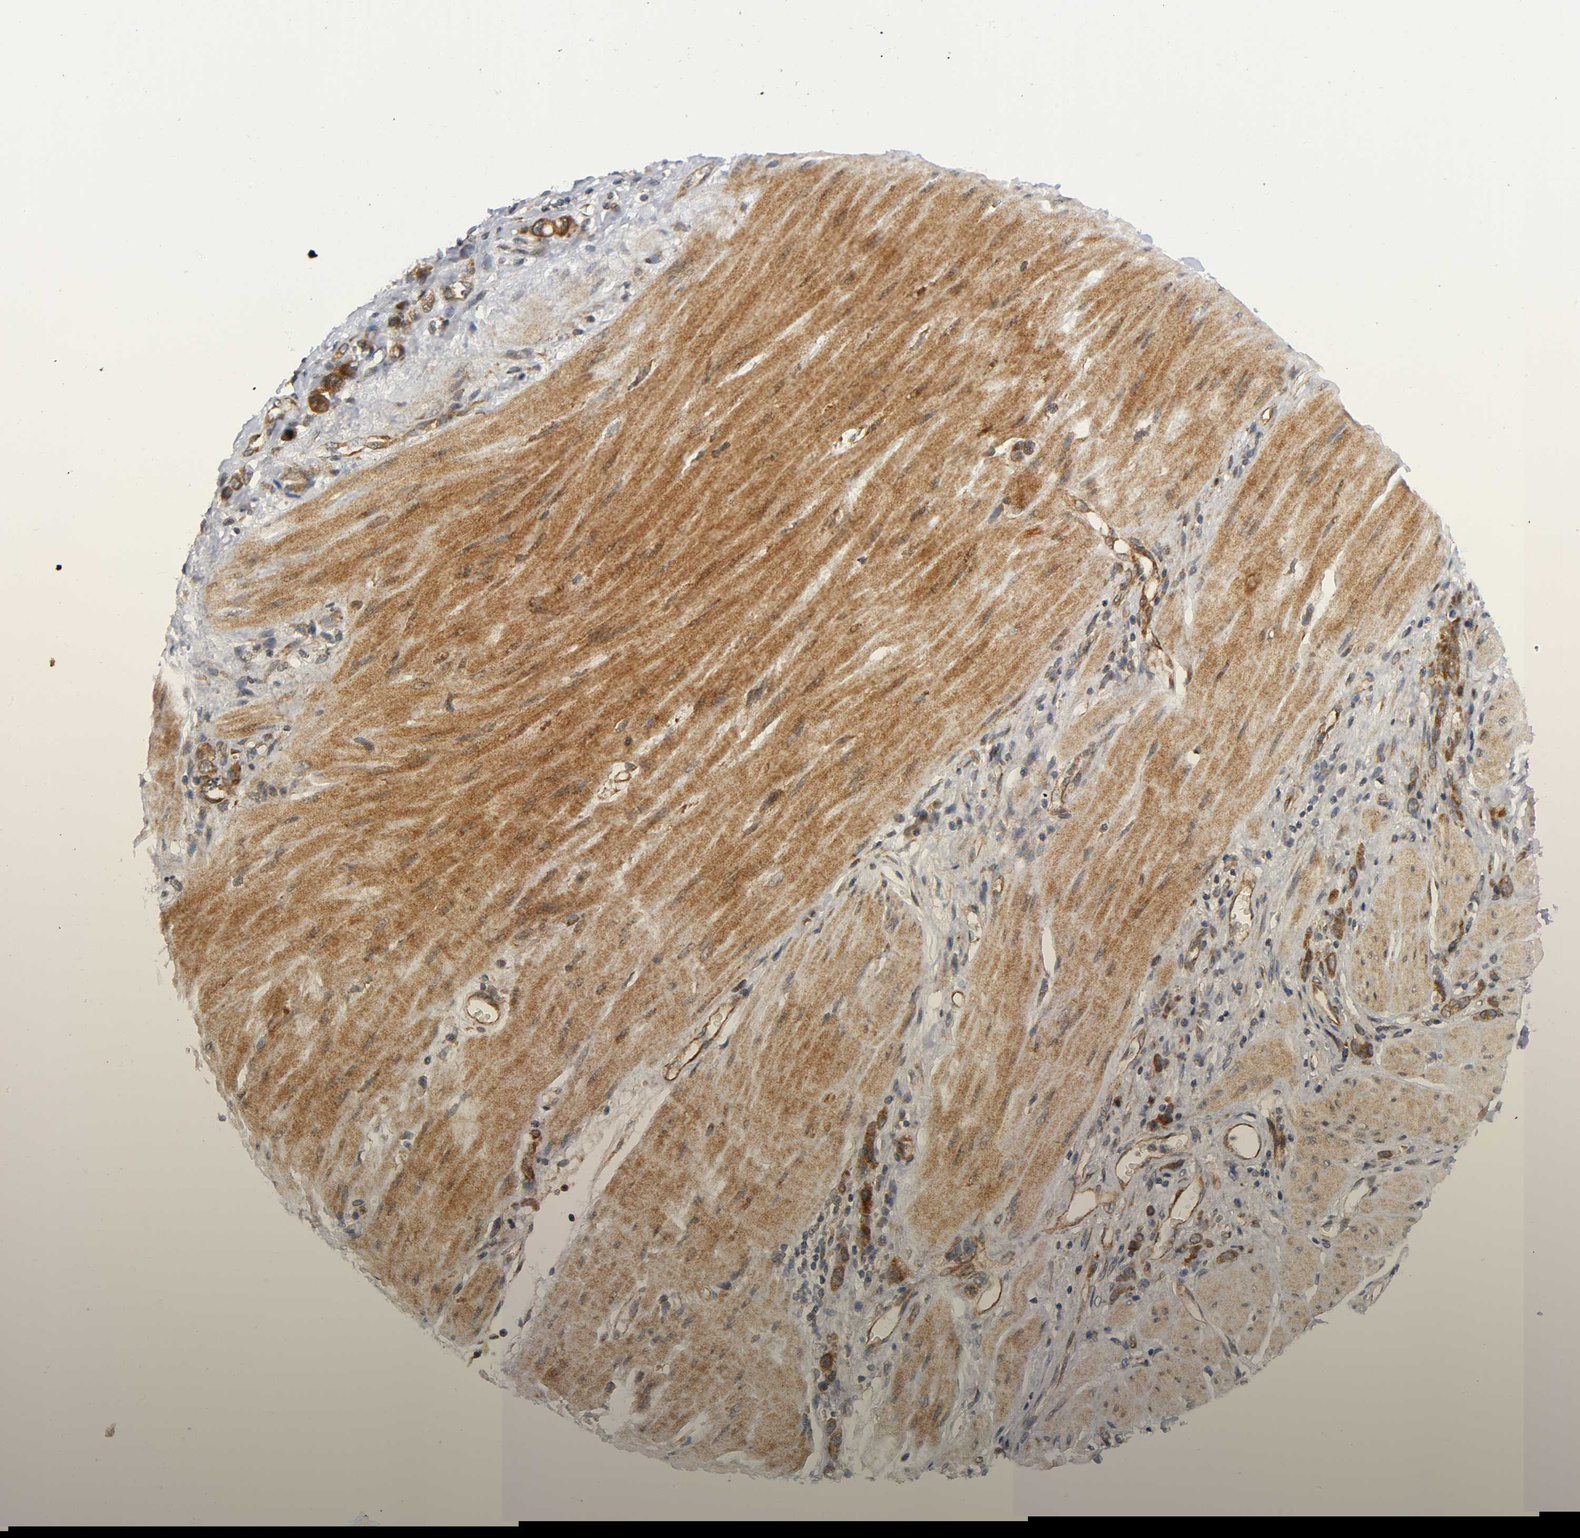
{"staining": {"intensity": "strong", "quantity": ">75%", "location": "cytoplasmic/membranous"}, "tissue": "stomach cancer", "cell_type": "Tumor cells", "image_type": "cancer", "snomed": [{"axis": "morphology", "description": "Adenocarcinoma, NOS"}, {"axis": "topography", "description": "Stomach"}], "caption": "Protein staining by immunohistochemistry (IHC) shows strong cytoplasmic/membranous staining in approximately >75% of tumor cells in stomach cancer (adenocarcinoma).", "gene": "EIF5", "patient": {"sex": "male", "age": 82}}